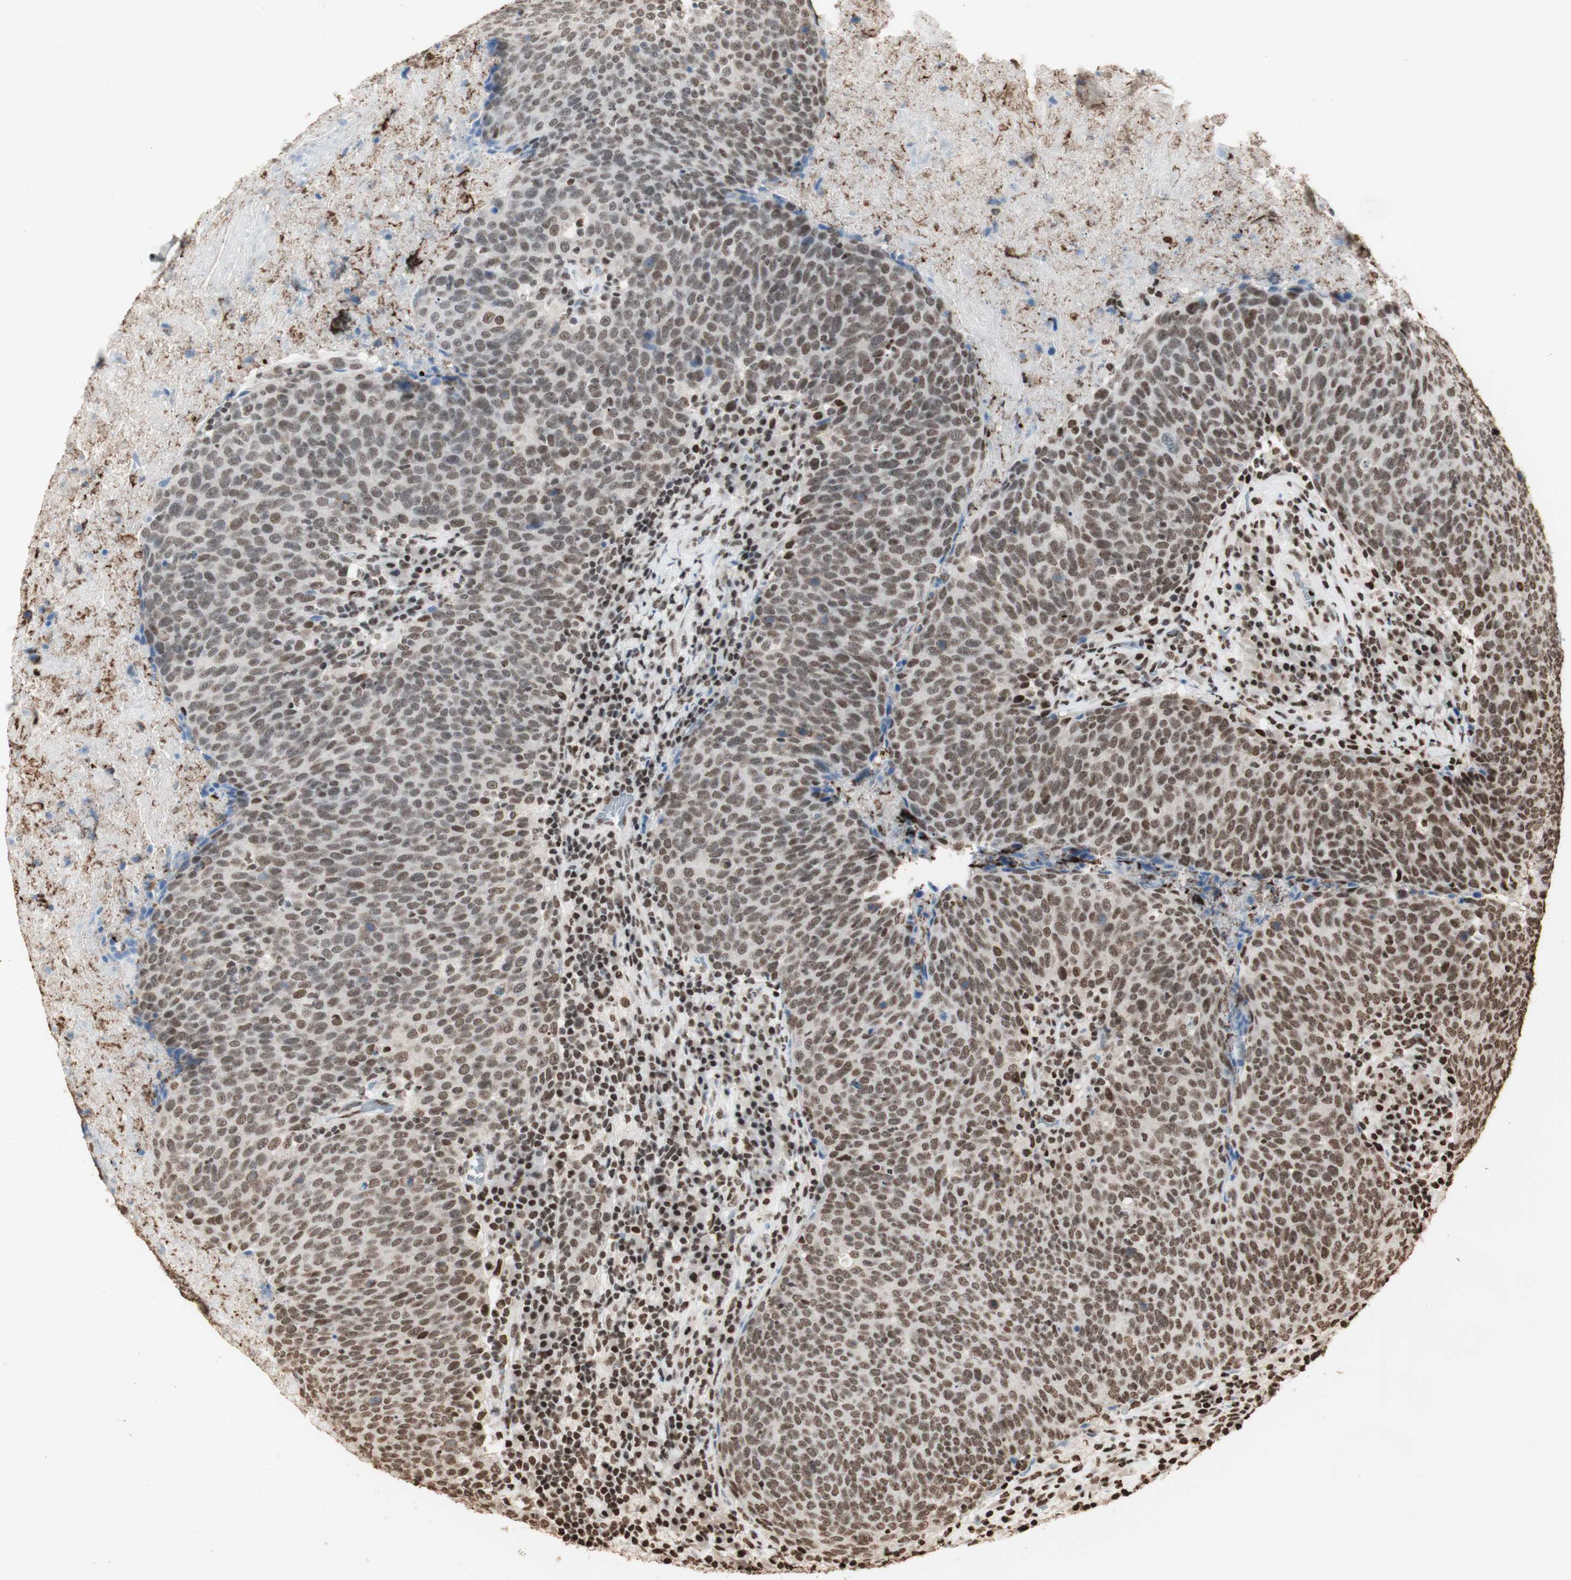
{"staining": {"intensity": "moderate", "quantity": "25%-75%", "location": "nuclear"}, "tissue": "head and neck cancer", "cell_type": "Tumor cells", "image_type": "cancer", "snomed": [{"axis": "morphology", "description": "Squamous cell carcinoma, NOS"}, {"axis": "morphology", "description": "Squamous cell carcinoma, metastatic, NOS"}, {"axis": "topography", "description": "Lymph node"}, {"axis": "topography", "description": "Head-Neck"}], "caption": "This photomicrograph displays head and neck cancer (metastatic squamous cell carcinoma) stained with immunohistochemistry (IHC) to label a protein in brown. The nuclear of tumor cells show moderate positivity for the protein. Nuclei are counter-stained blue.", "gene": "HNRNPA2B1", "patient": {"sex": "male", "age": 62}}